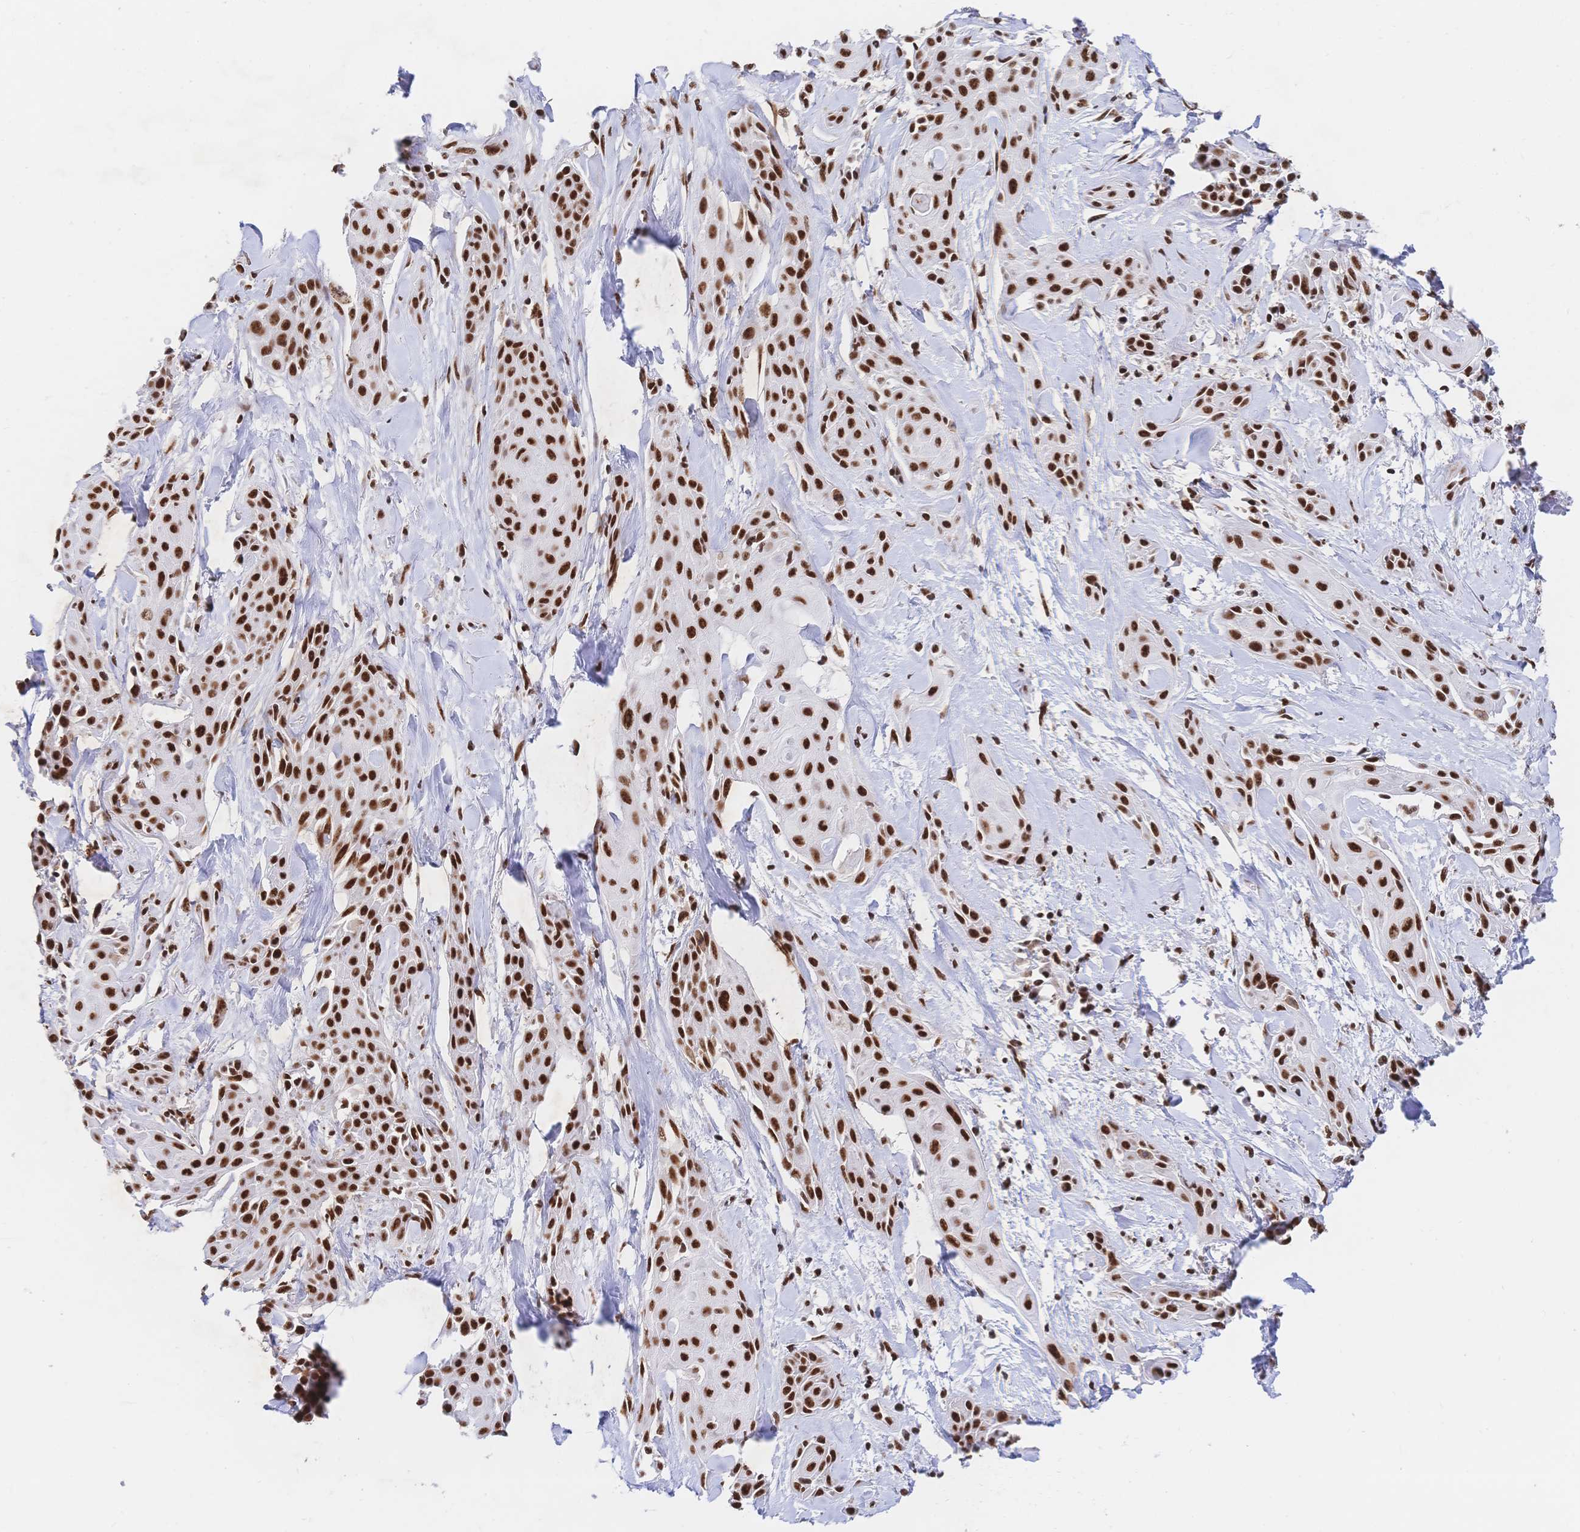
{"staining": {"intensity": "strong", "quantity": ">75%", "location": "nuclear"}, "tissue": "skin cancer", "cell_type": "Tumor cells", "image_type": "cancer", "snomed": [{"axis": "morphology", "description": "Squamous cell carcinoma, NOS"}, {"axis": "topography", "description": "Skin"}, {"axis": "topography", "description": "Anal"}], "caption": "Immunohistochemical staining of human skin cancer reveals strong nuclear protein expression in approximately >75% of tumor cells. (brown staining indicates protein expression, while blue staining denotes nuclei).", "gene": "SRSF1", "patient": {"sex": "male", "age": 64}}